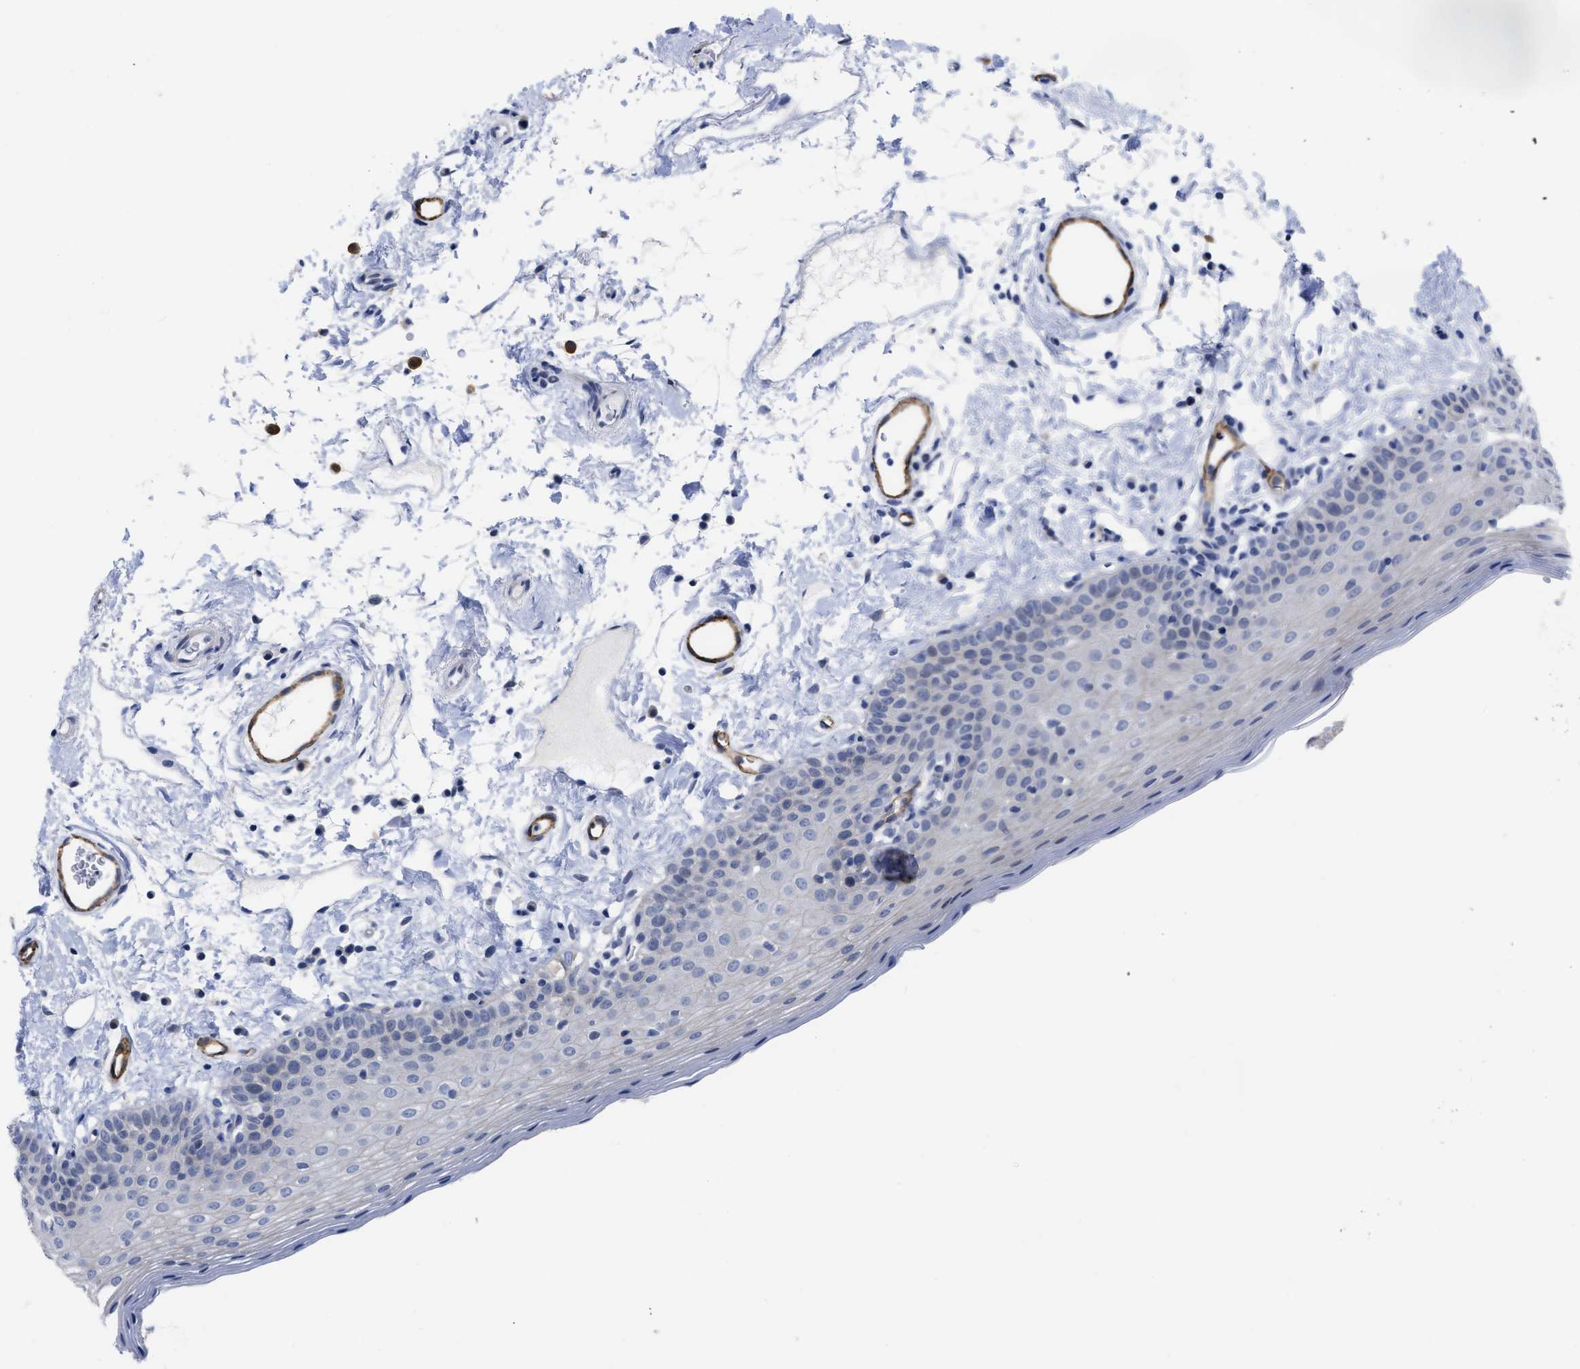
{"staining": {"intensity": "negative", "quantity": "none", "location": "none"}, "tissue": "oral mucosa", "cell_type": "Squamous epithelial cells", "image_type": "normal", "snomed": [{"axis": "morphology", "description": "Normal tissue, NOS"}, {"axis": "topography", "description": "Oral tissue"}], "caption": "A high-resolution image shows immunohistochemistry (IHC) staining of benign oral mucosa, which demonstrates no significant staining in squamous epithelial cells.", "gene": "ACKR1", "patient": {"sex": "male", "age": 66}}